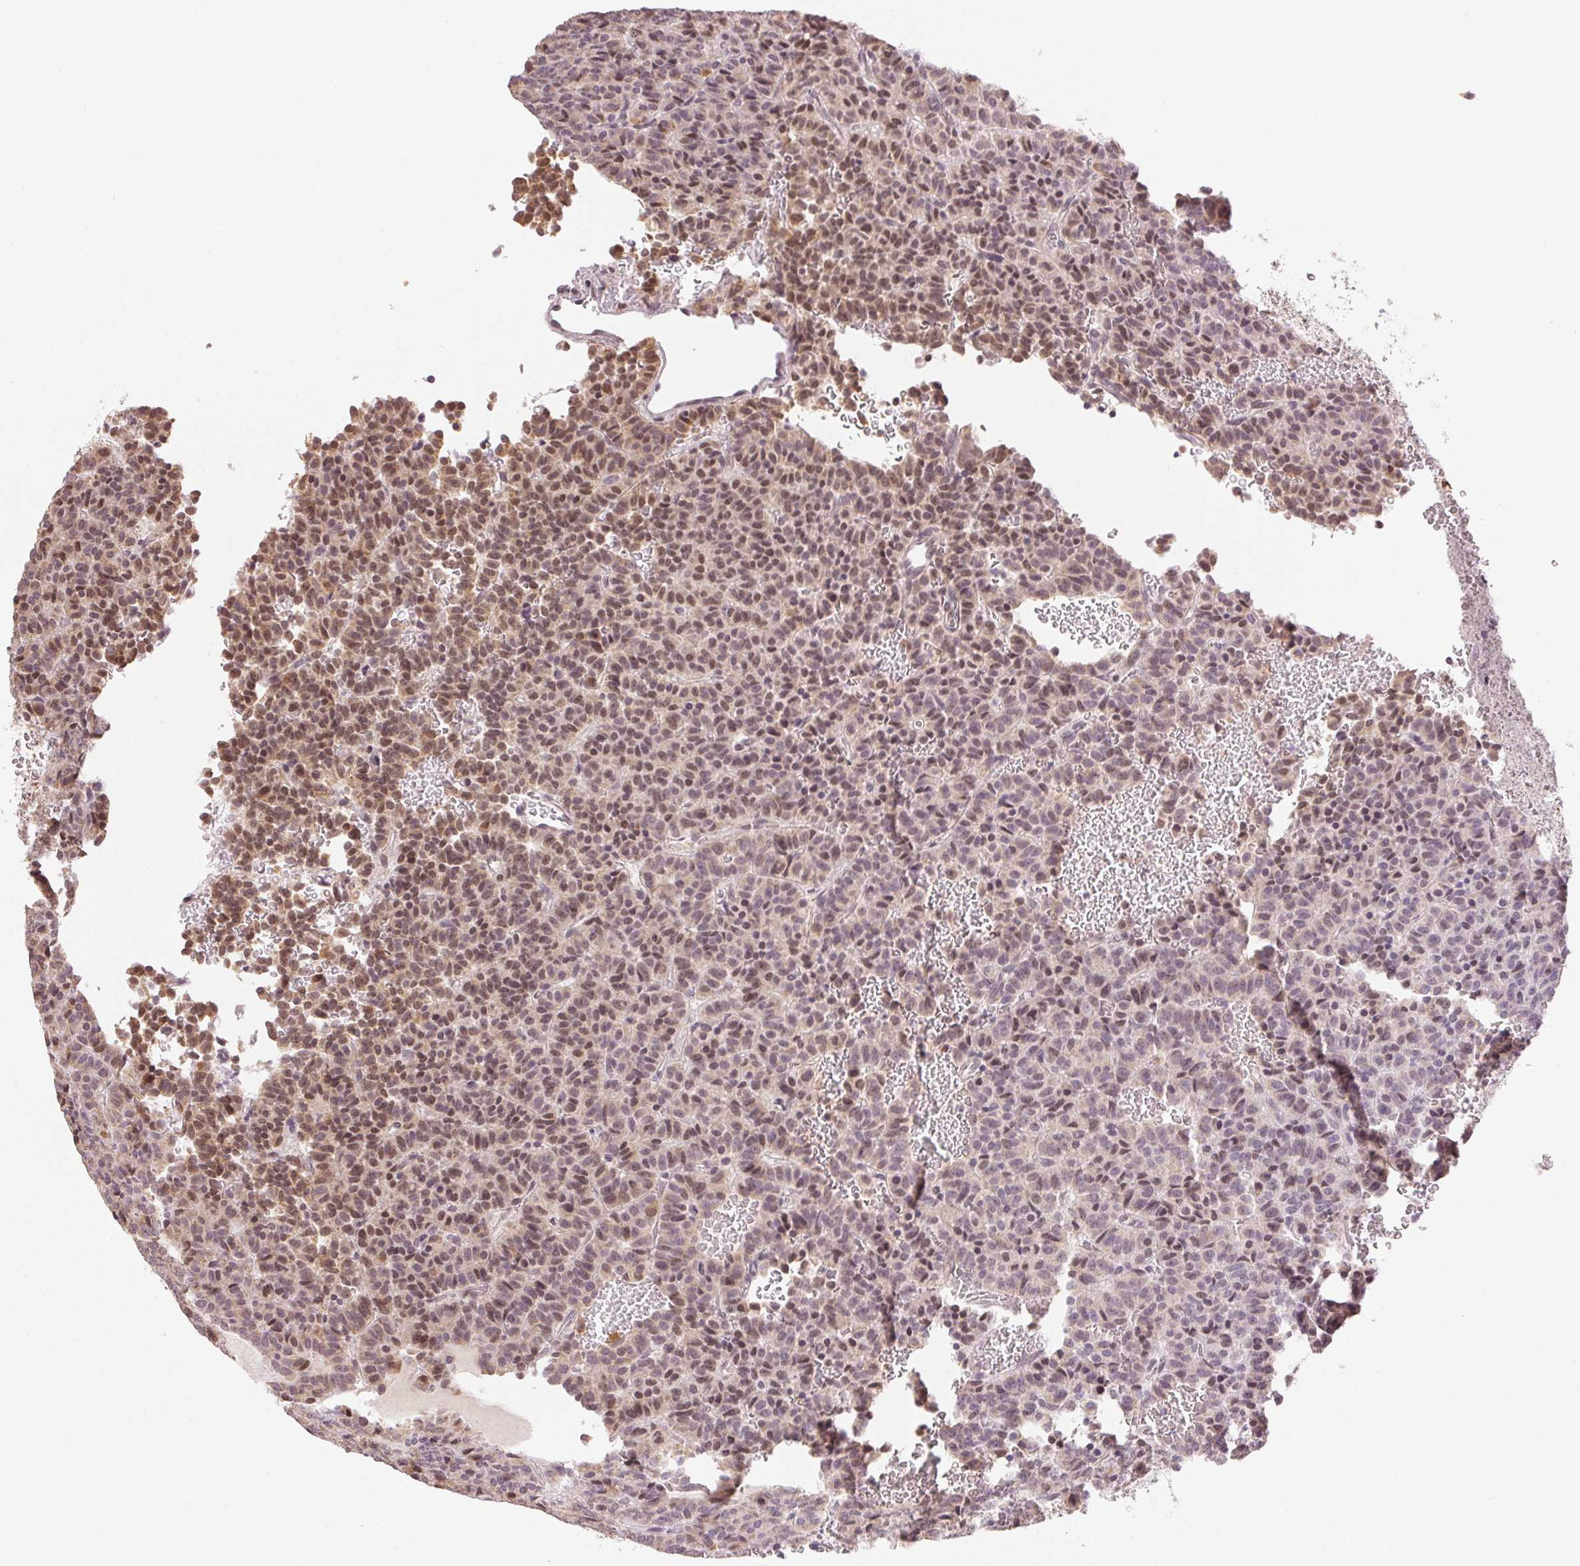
{"staining": {"intensity": "moderate", "quantity": ">75%", "location": "nuclear"}, "tissue": "carcinoid", "cell_type": "Tumor cells", "image_type": "cancer", "snomed": [{"axis": "morphology", "description": "Carcinoid, malignant, NOS"}, {"axis": "topography", "description": "Lung"}], "caption": "Human malignant carcinoid stained with a brown dye reveals moderate nuclear positive staining in about >75% of tumor cells.", "gene": "PIWIL4", "patient": {"sex": "male", "age": 70}}